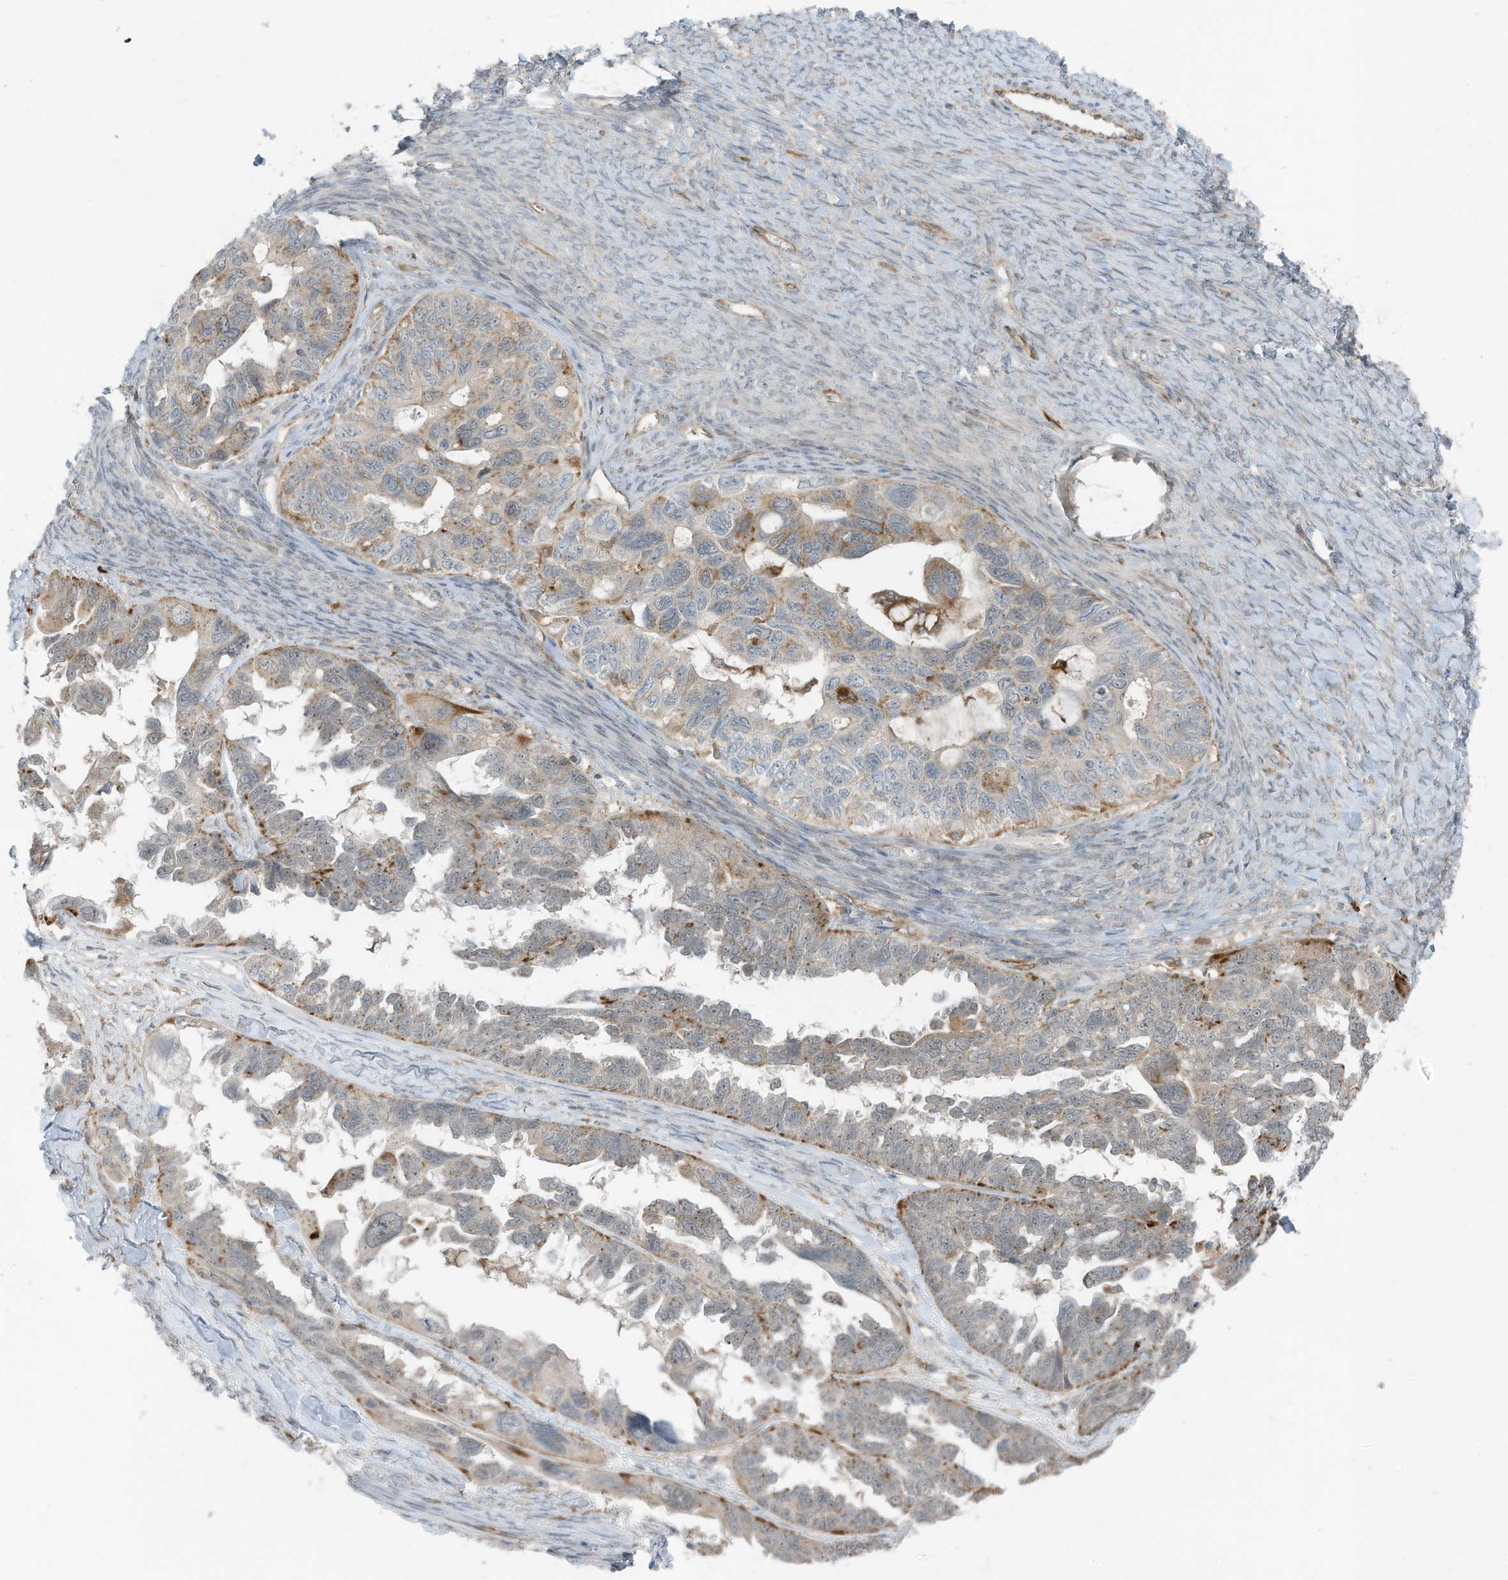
{"staining": {"intensity": "moderate", "quantity": "<25%", "location": "cytoplasmic/membranous"}, "tissue": "ovarian cancer", "cell_type": "Tumor cells", "image_type": "cancer", "snomed": [{"axis": "morphology", "description": "Cystadenocarcinoma, serous, NOS"}, {"axis": "topography", "description": "Ovary"}], "caption": "A photomicrograph showing moderate cytoplasmic/membranous staining in about <25% of tumor cells in serous cystadenocarcinoma (ovarian), as visualized by brown immunohistochemical staining.", "gene": "DZIP3", "patient": {"sex": "female", "age": 79}}